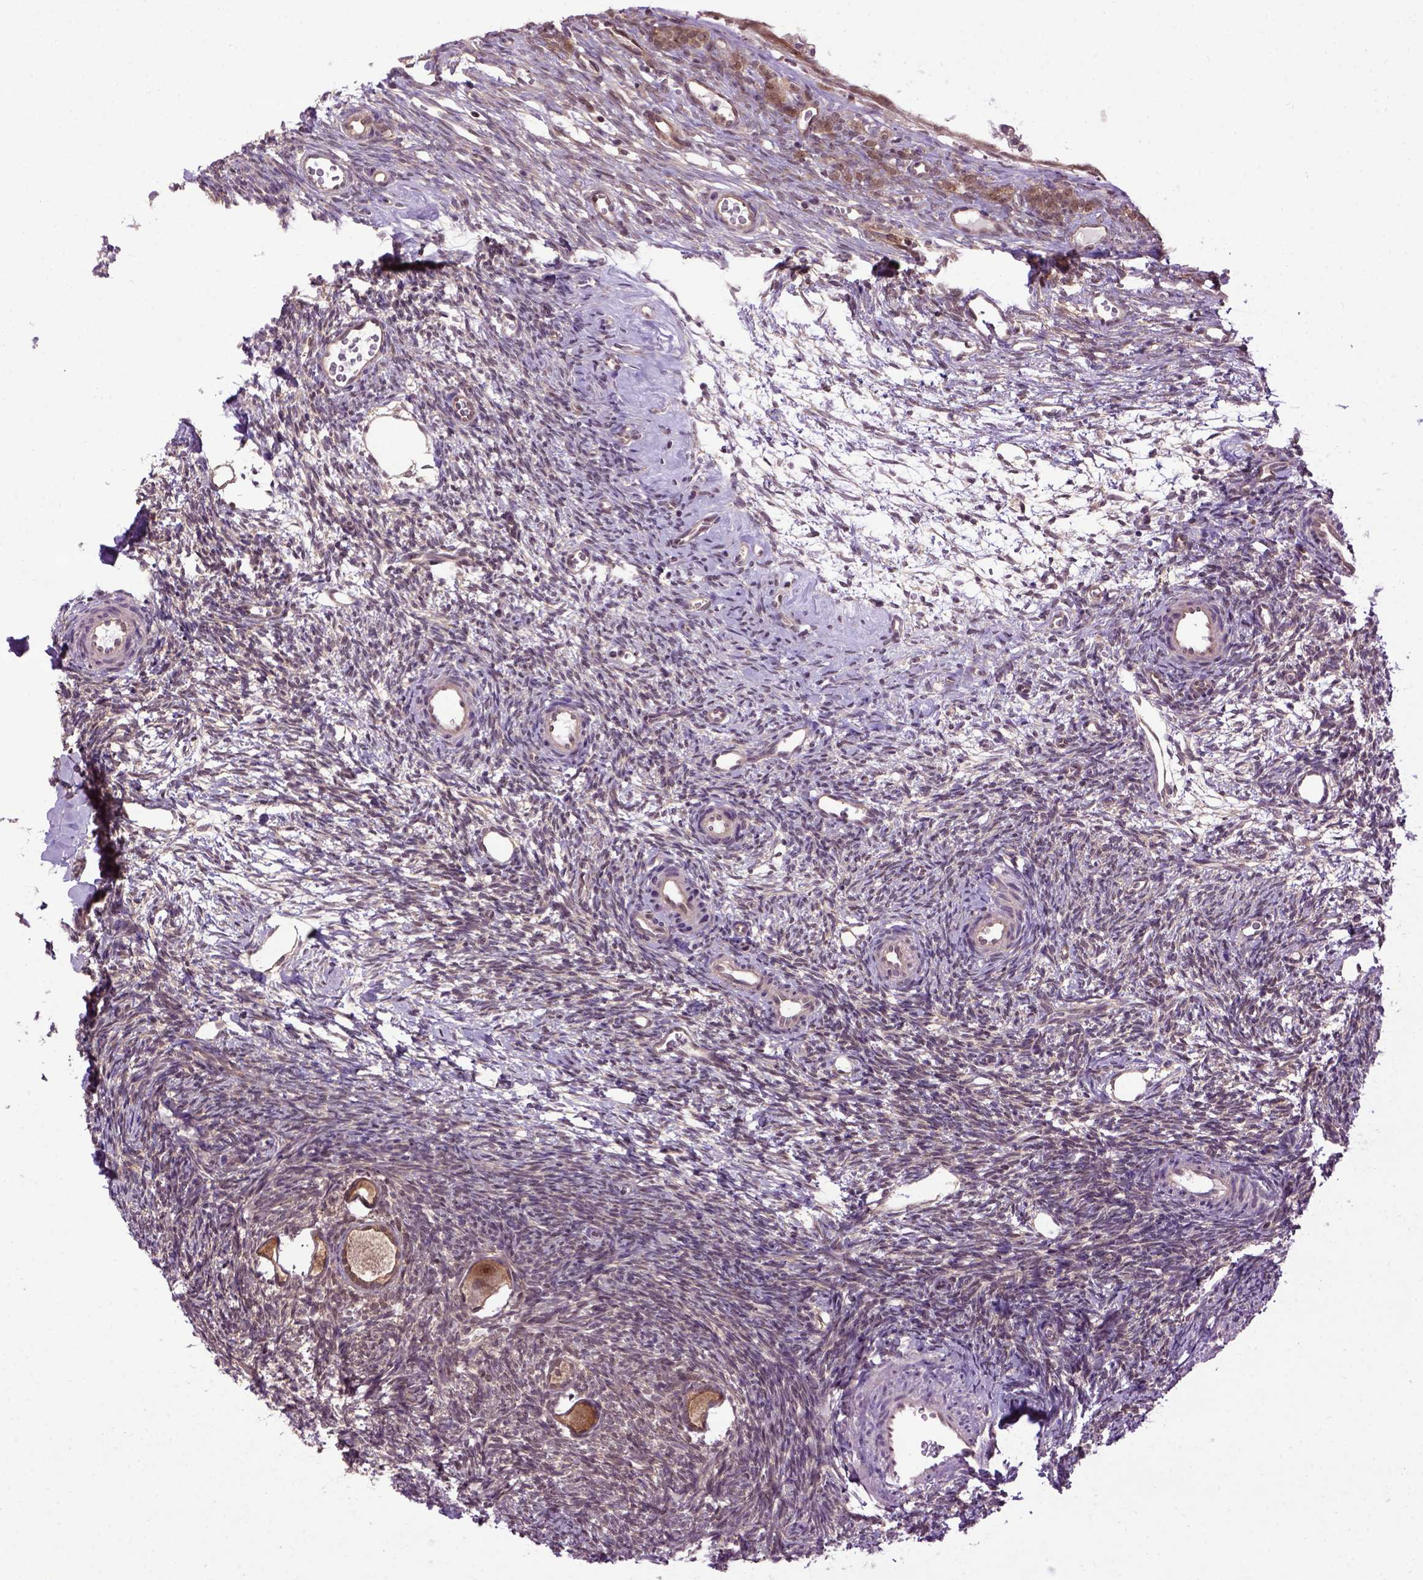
{"staining": {"intensity": "moderate", "quantity": ">75%", "location": "cytoplasmic/membranous"}, "tissue": "ovary", "cell_type": "Follicle cells", "image_type": "normal", "snomed": [{"axis": "morphology", "description": "Normal tissue, NOS"}, {"axis": "topography", "description": "Ovary"}], "caption": "Ovary stained with a brown dye displays moderate cytoplasmic/membranous positive staining in about >75% of follicle cells.", "gene": "WDR48", "patient": {"sex": "female", "age": 34}}